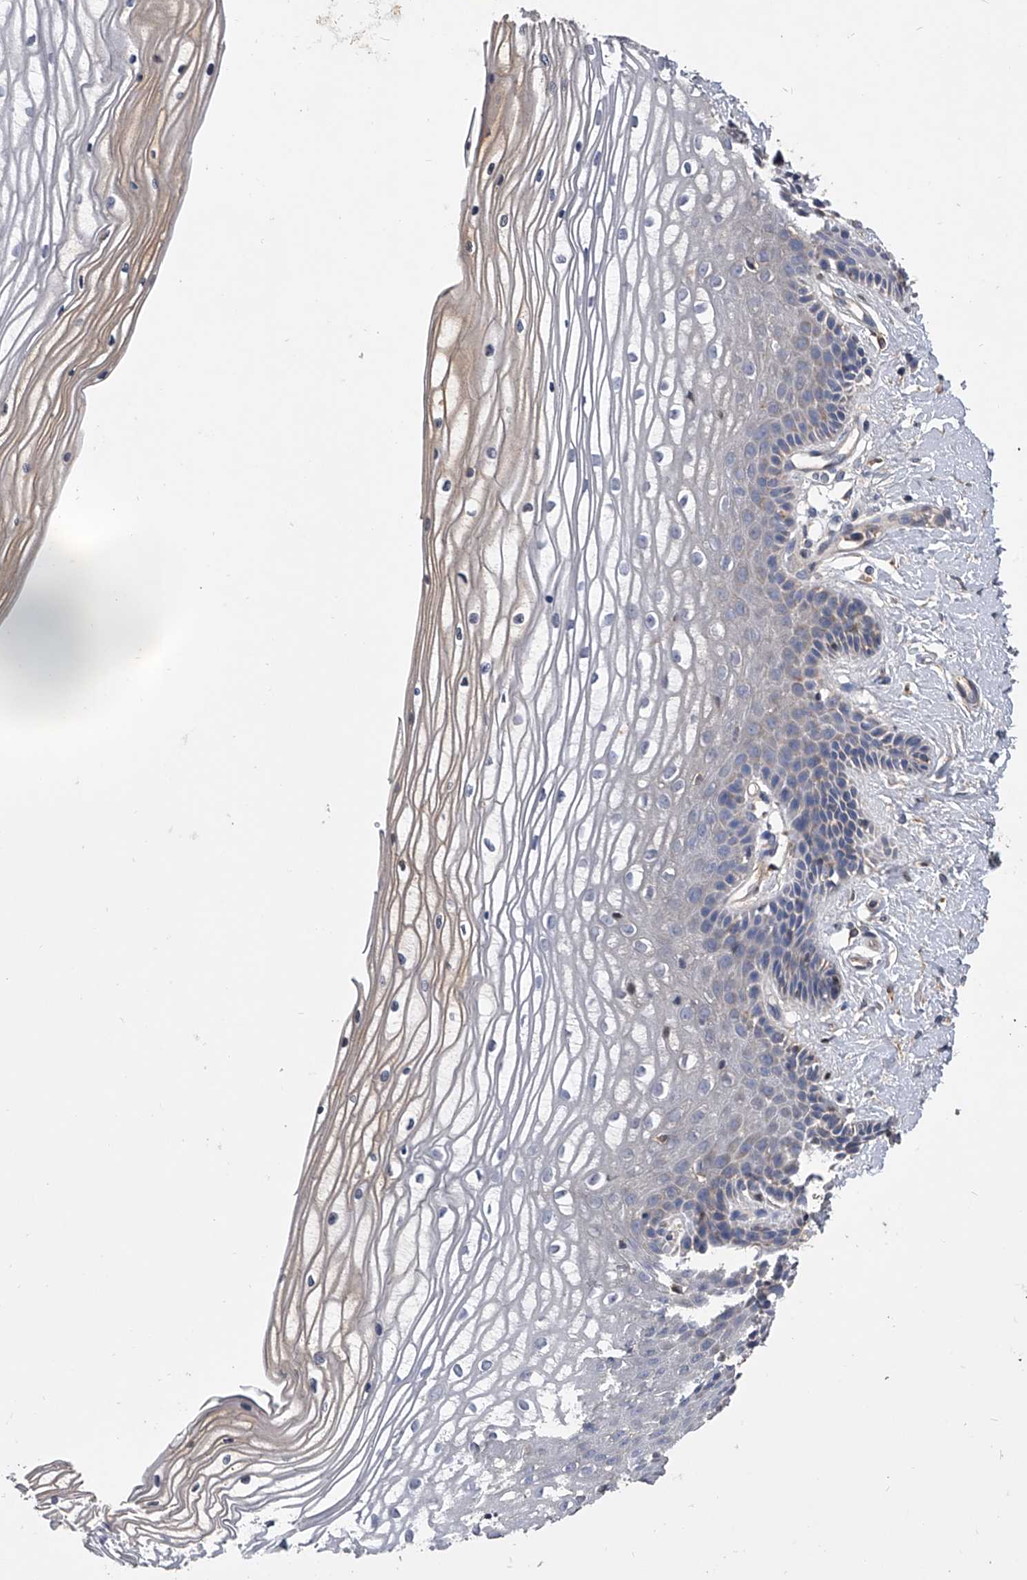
{"staining": {"intensity": "moderate", "quantity": "<25%", "location": "cytoplasmic/membranous"}, "tissue": "vagina", "cell_type": "Squamous epithelial cells", "image_type": "normal", "snomed": [{"axis": "morphology", "description": "Normal tissue, NOS"}, {"axis": "topography", "description": "Vagina"}, {"axis": "topography", "description": "Cervix"}], "caption": "Protein staining reveals moderate cytoplasmic/membranous staining in approximately <25% of squamous epithelial cells in unremarkable vagina.", "gene": "NRP1", "patient": {"sex": "female", "age": 40}}